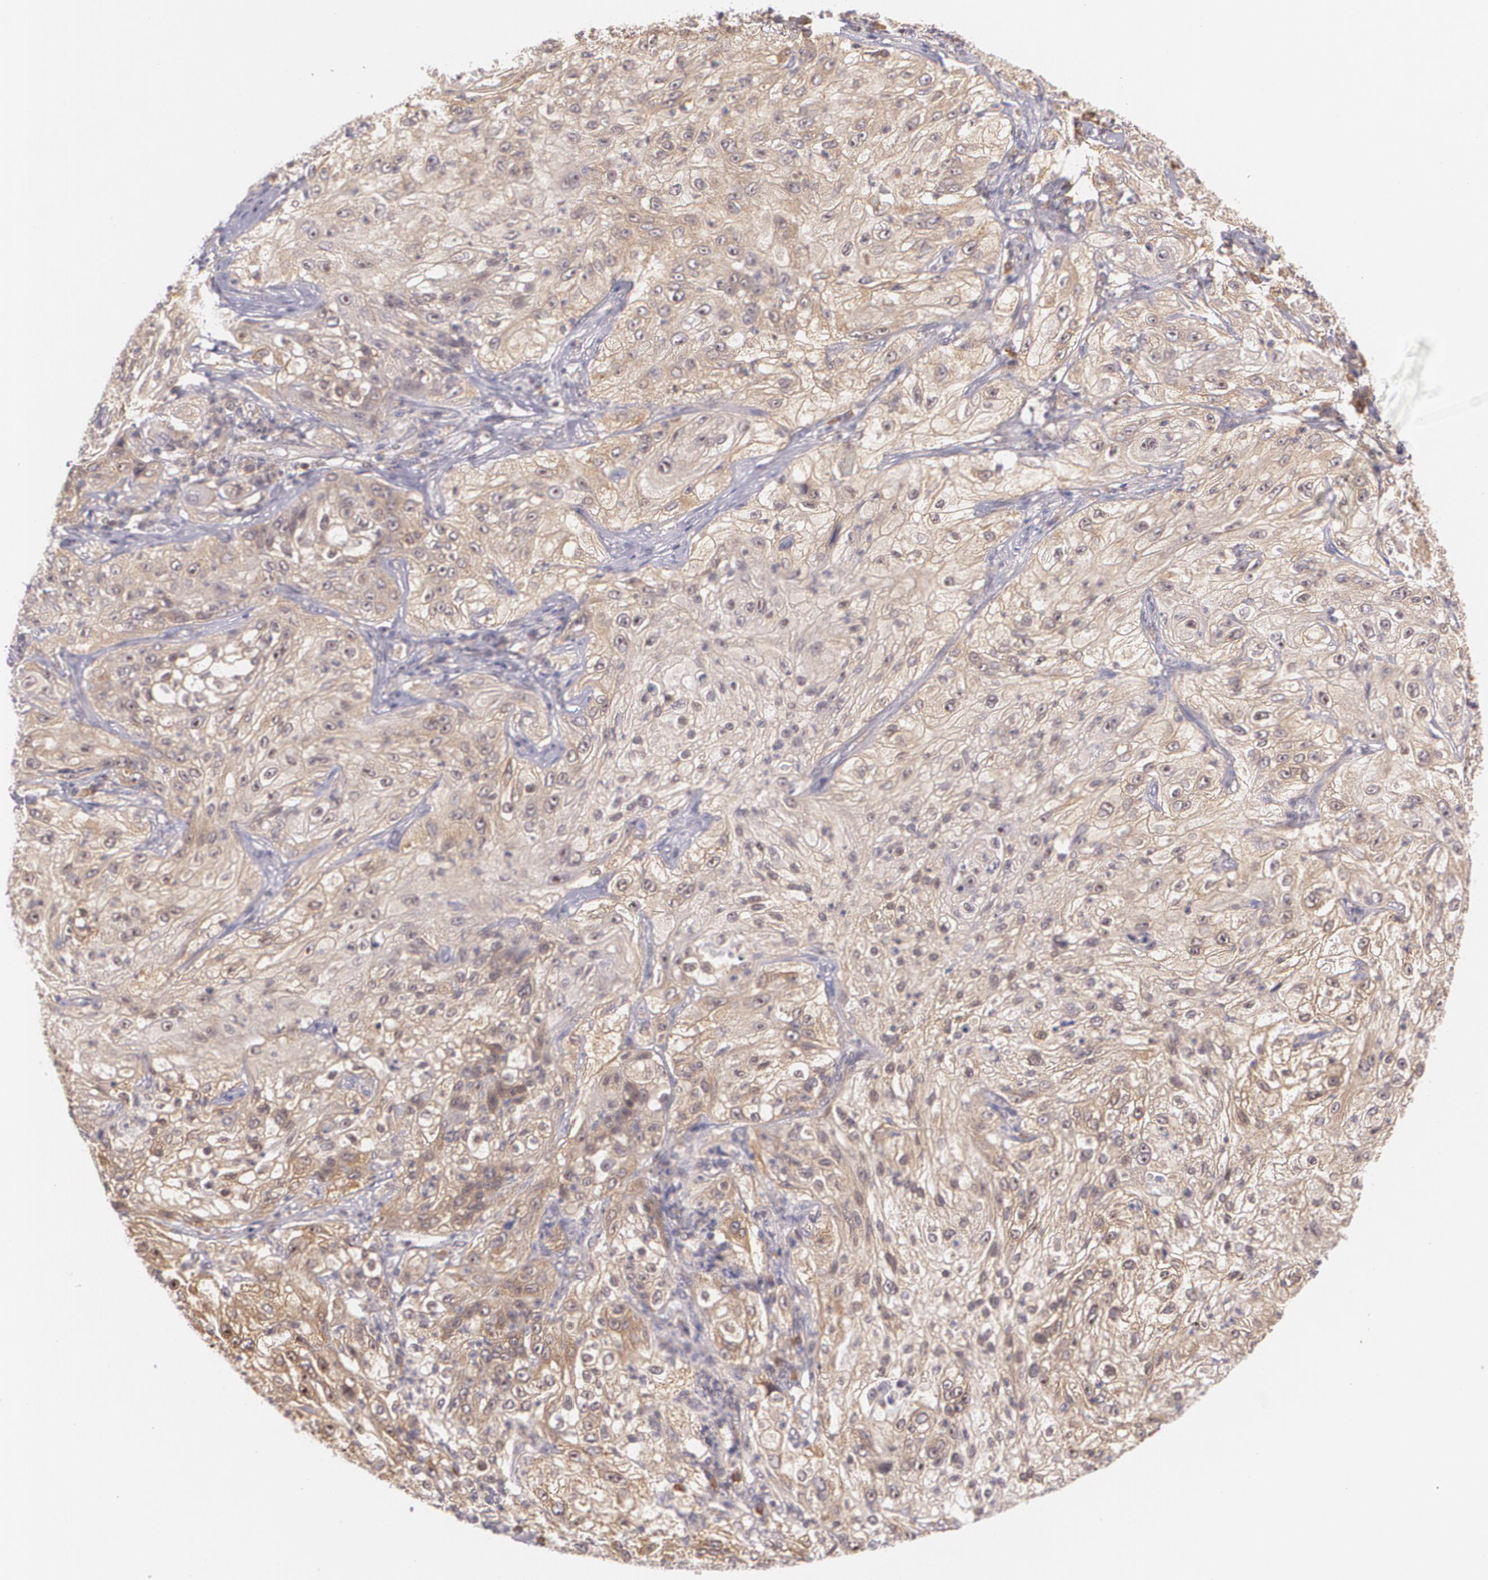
{"staining": {"intensity": "weak", "quantity": ">75%", "location": "cytoplasmic/membranous"}, "tissue": "lung cancer", "cell_type": "Tumor cells", "image_type": "cancer", "snomed": [{"axis": "morphology", "description": "Inflammation, NOS"}, {"axis": "morphology", "description": "Squamous cell carcinoma, NOS"}, {"axis": "topography", "description": "Lymph node"}, {"axis": "topography", "description": "Soft tissue"}, {"axis": "topography", "description": "Lung"}], "caption": "This is a photomicrograph of immunohistochemistry staining of lung cancer (squamous cell carcinoma), which shows weak positivity in the cytoplasmic/membranous of tumor cells.", "gene": "CCL17", "patient": {"sex": "male", "age": 66}}